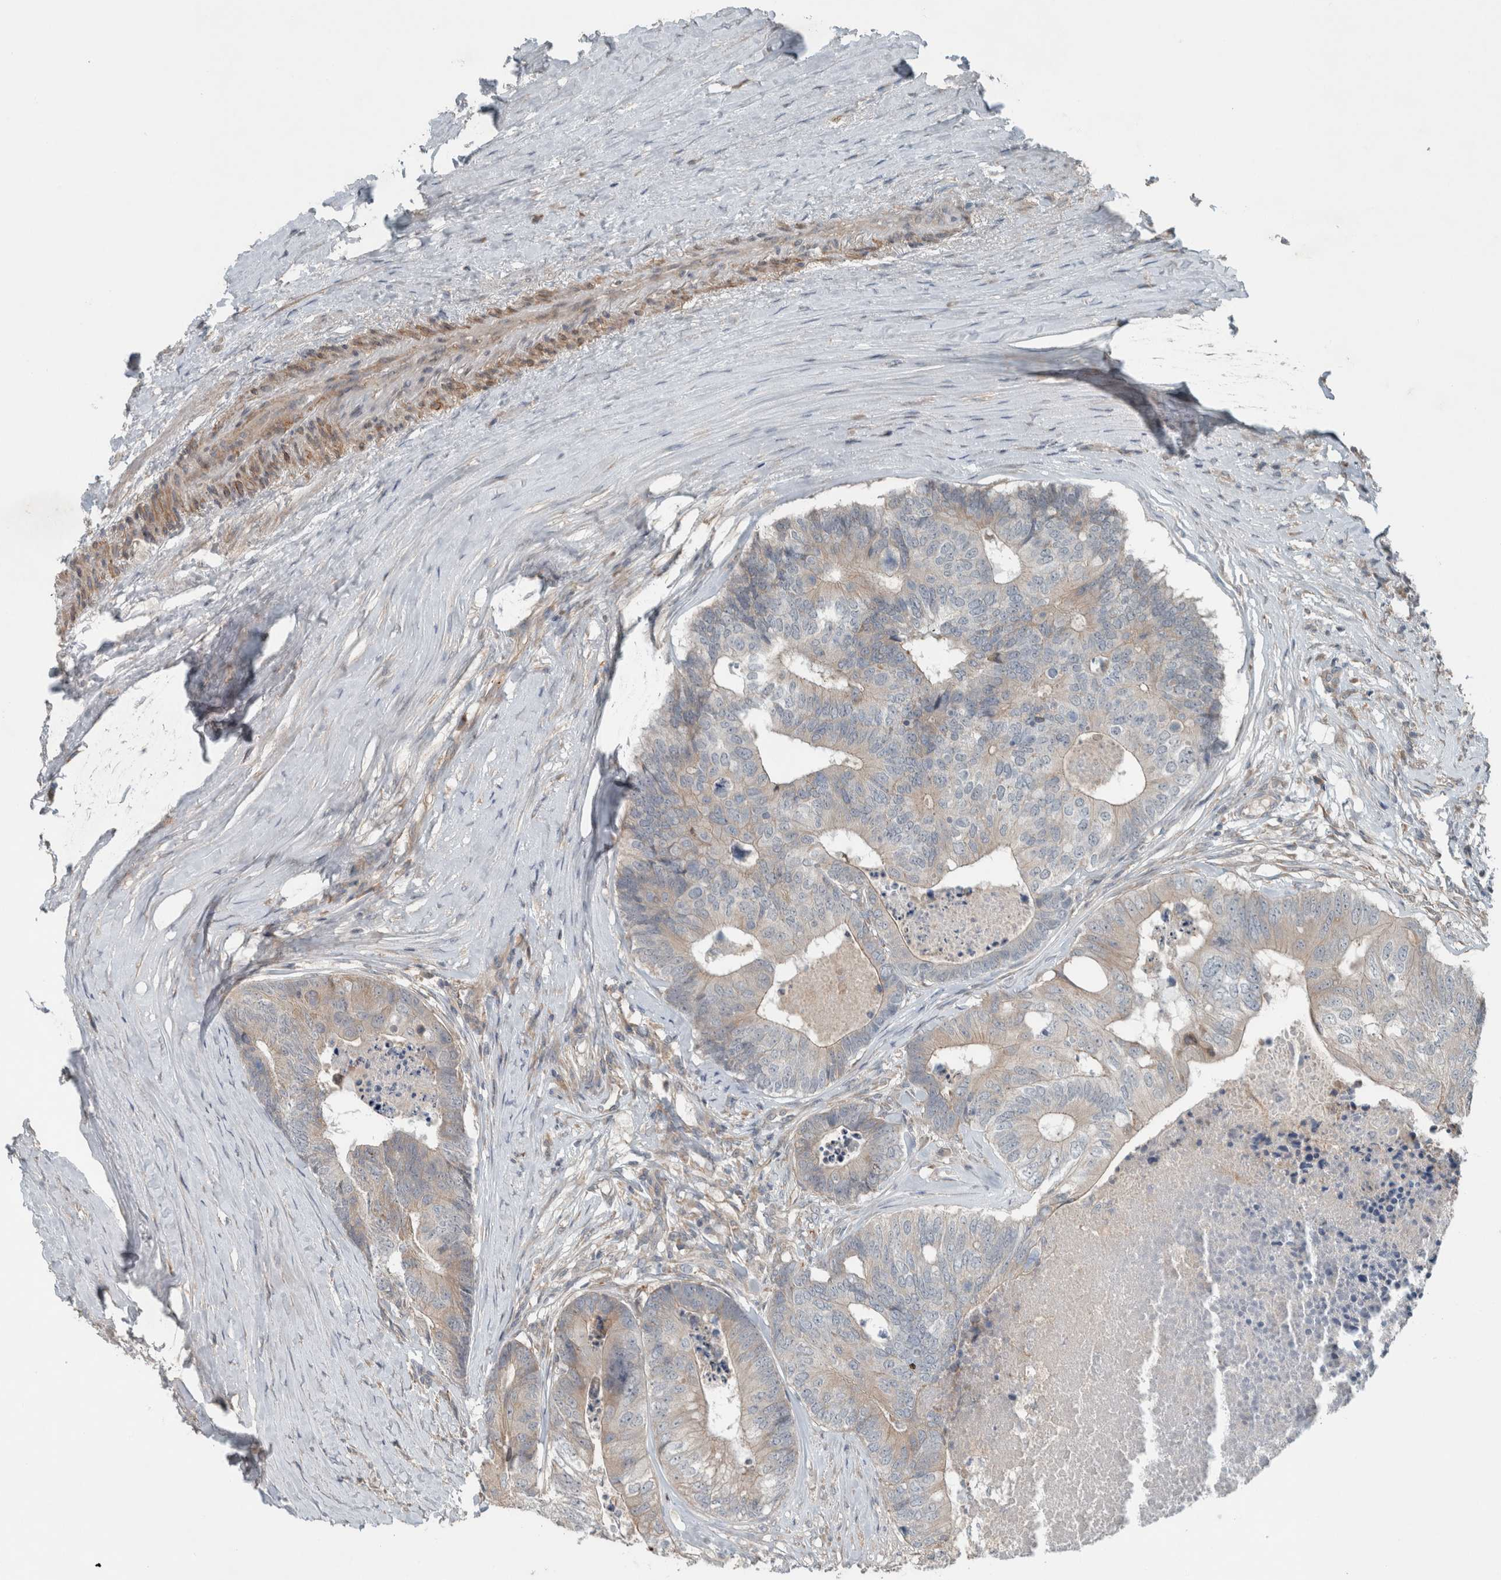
{"staining": {"intensity": "weak", "quantity": "<25%", "location": "cytoplasmic/membranous"}, "tissue": "colorectal cancer", "cell_type": "Tumor cells", "image_type": "cancer", "snomed": [{"axis": "morphology", "description": "Adenocarcinoma, NOS"}, {"axis": "topography", "description": "Colon"}], "caption": "Immunohistochemistry of colorectal cancer (adenocarcinoma) demonstrates no expression in tumor cells.", "gene": "JADE2", "patient": {"sex": "female", "age": 67}}